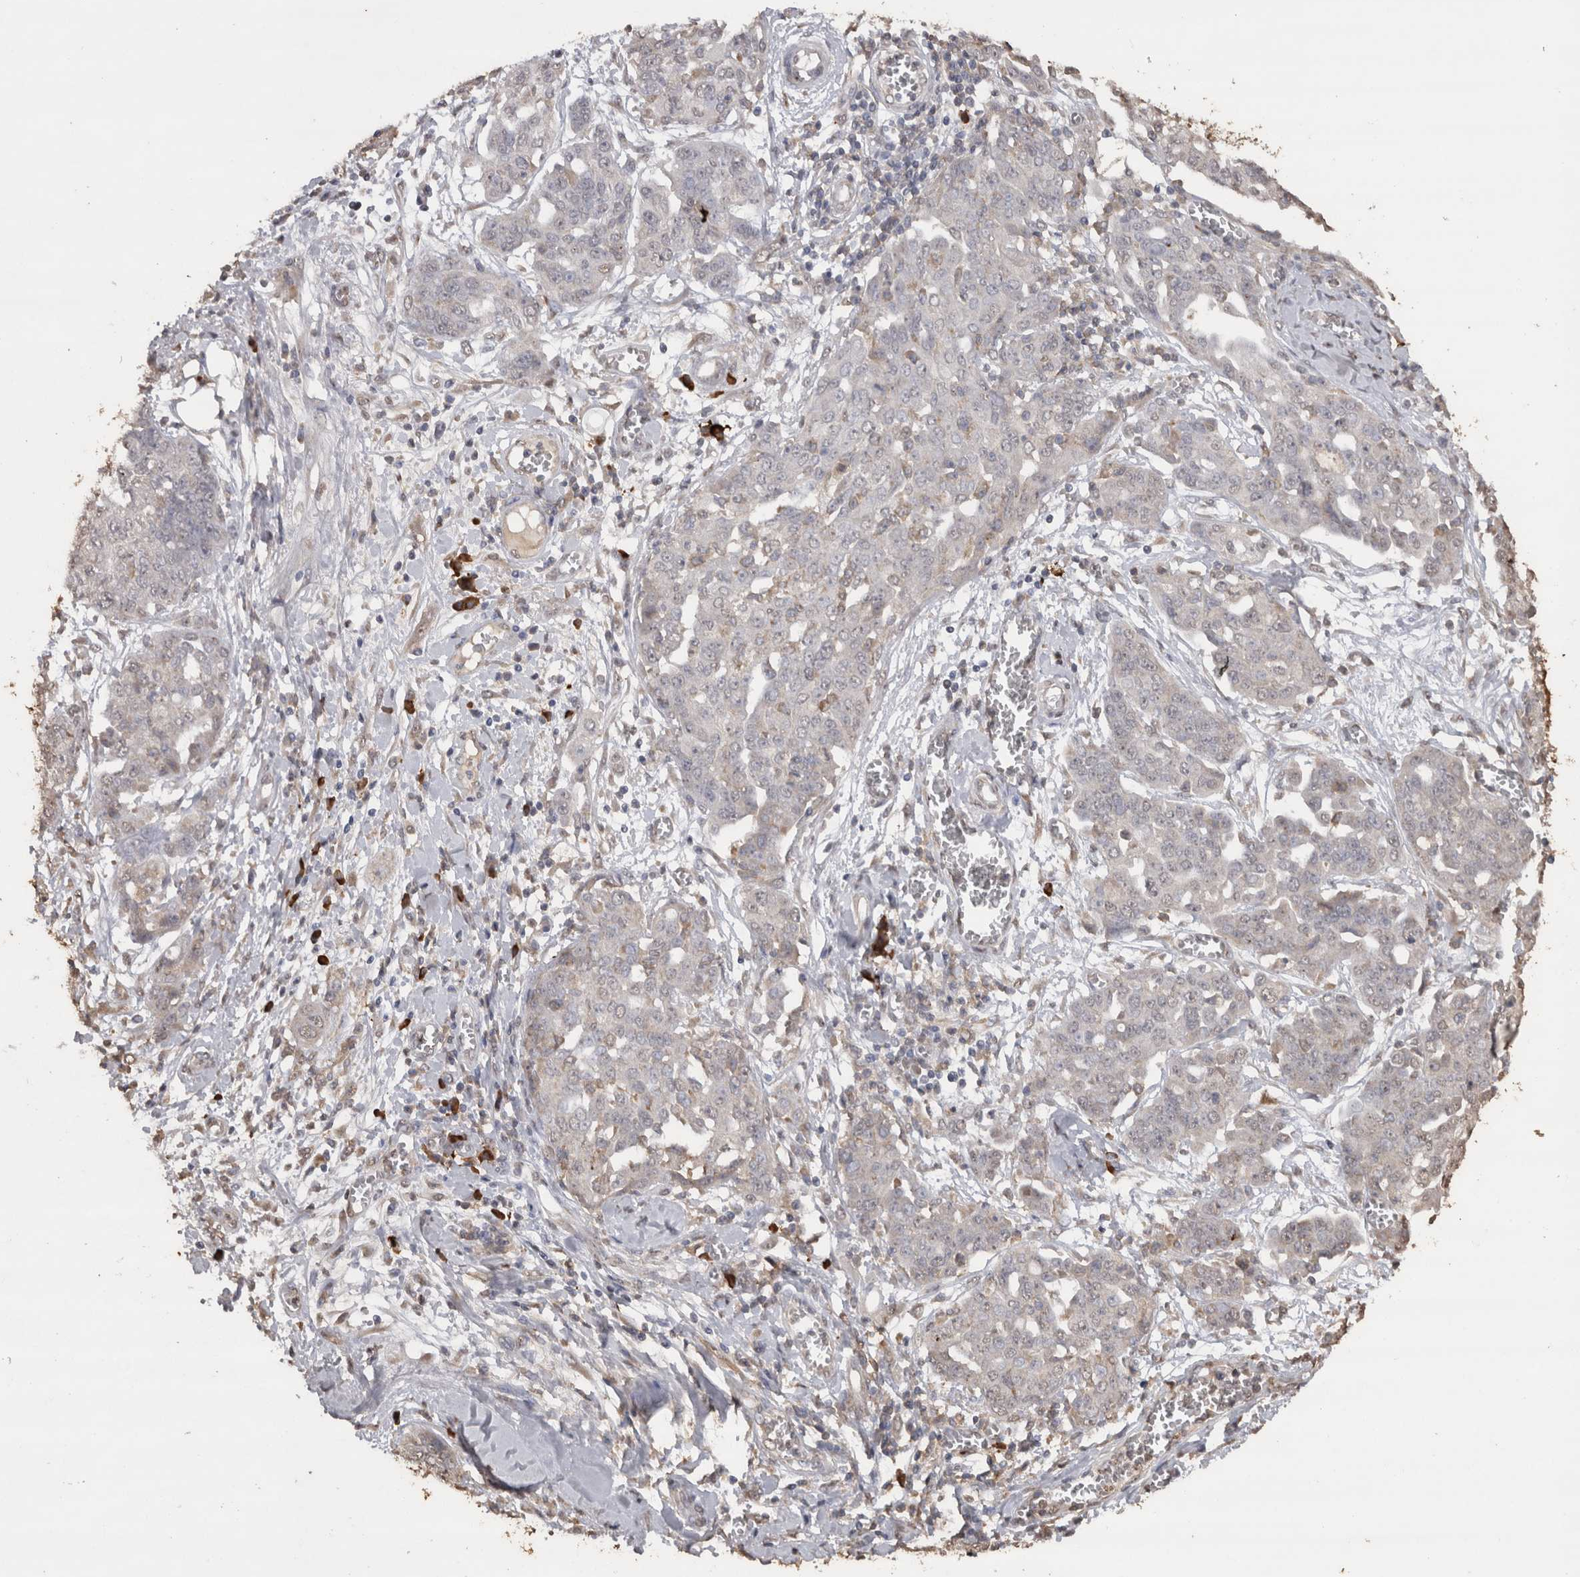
{"staining": {"intensity": "negative", "quantity": "none", "location": "none"}, "tissue": "ovarian cancer", "cell_type": "Tumor cells", "image_type": "cancer", "snomed": [{"axis": "morphology", "description": "Cystadenocarcinoma, serous, NOS"}, {"axis": "topography", "description": "Soft tissue"}, {"axis": "topography", "description": "Ovary"}], "caption": "Immunohistochemical staining of human ovarian serous cystadenocarcinoma demonstrates no significant staining in tumor cells.", "gene": "CRELD2", "patient": {"sex": "female", "age": 57}}